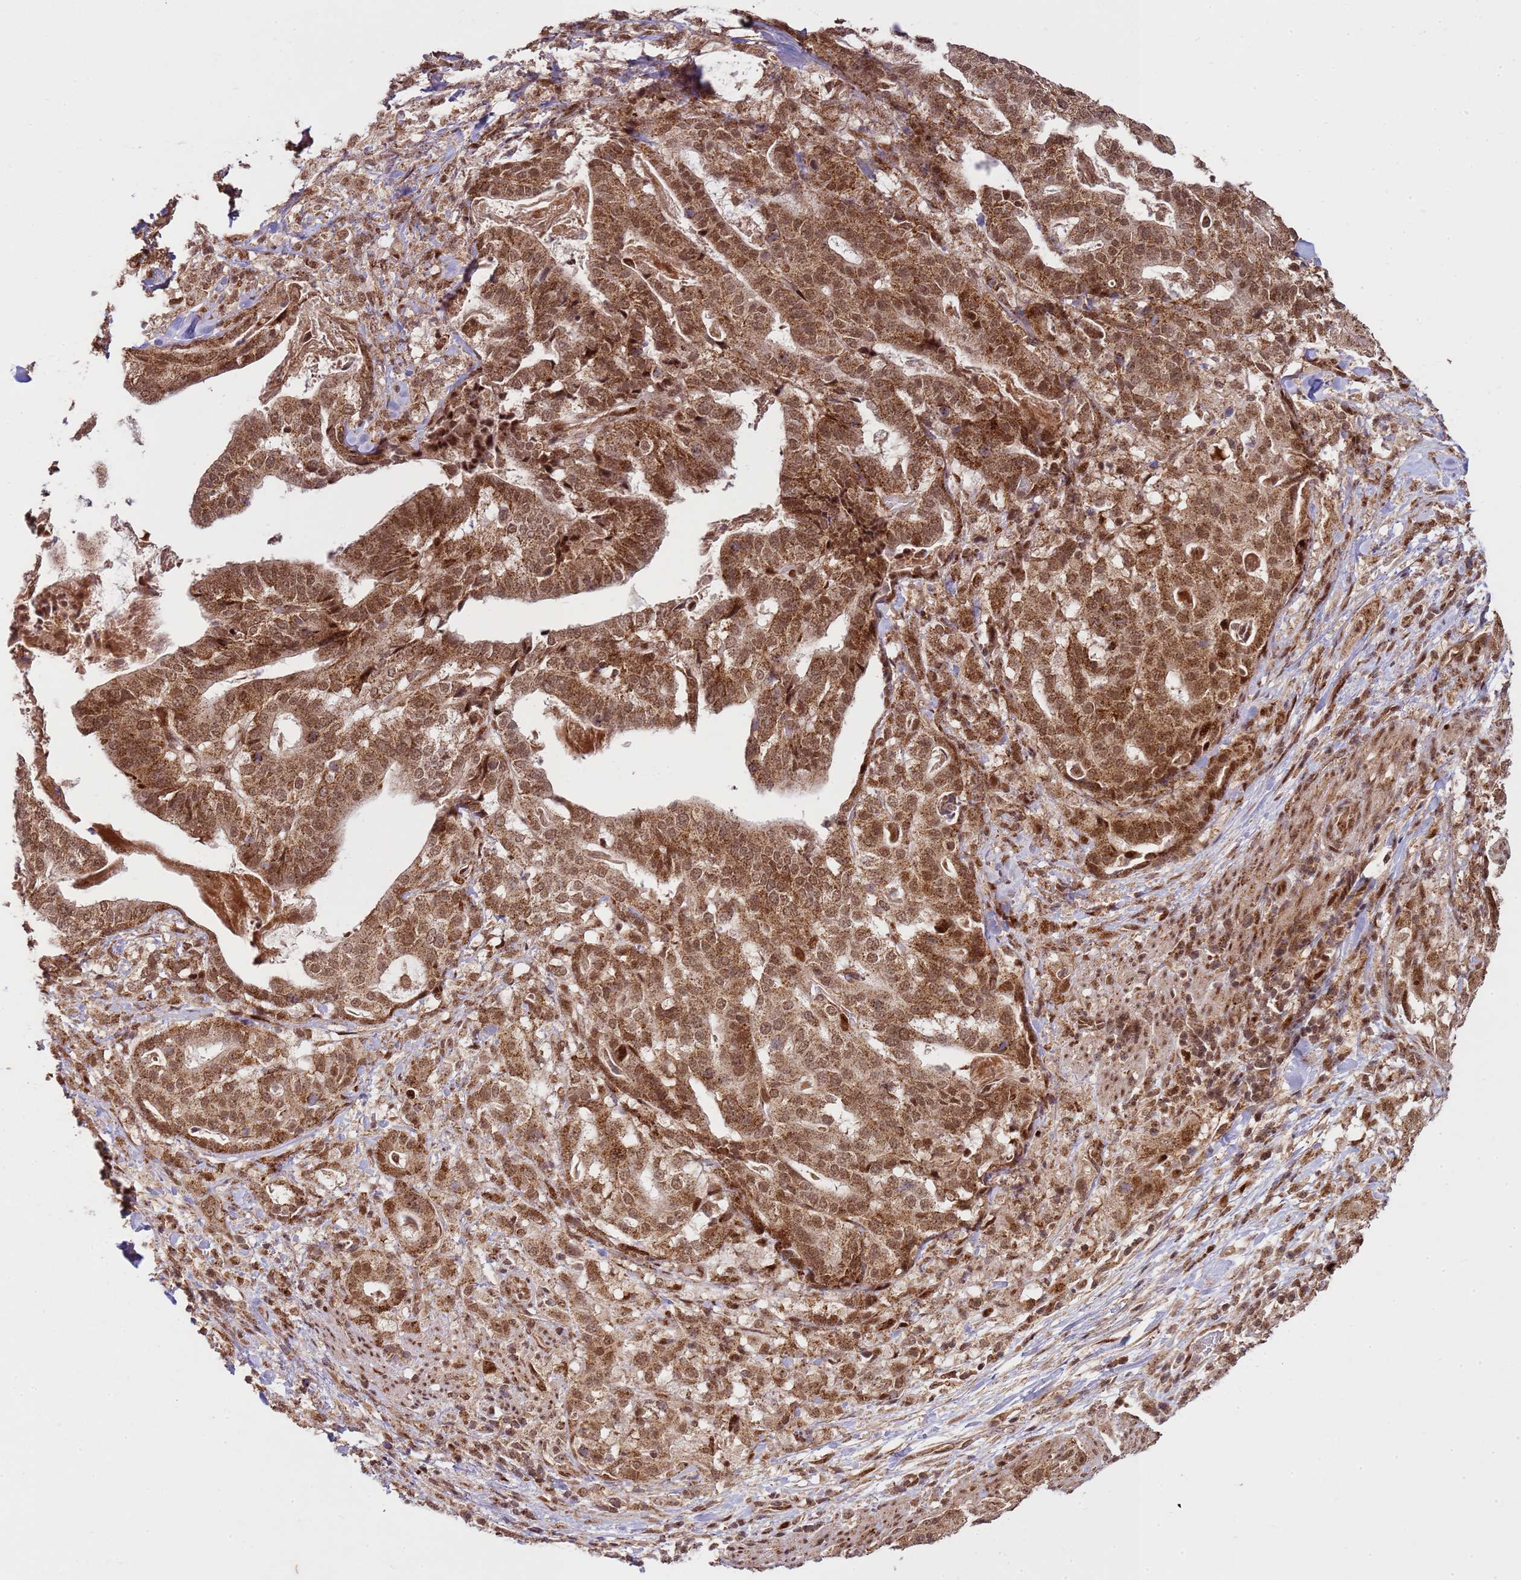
{"staining": {"intensity": "moderate", "quantity": ">75%", "location": "cytoplasmic/membranous,nuclear"}, "tissue": "stomach cancer", "cell_type": "Tumor cells", "image_type": "cancer", "snomed": [{"axis": "morphology", "description": "Adenocarcinoma, NOS"}, {"axis": "topography", "description": "Stomach"}], "caption": "This is an image of immunohistochemistry (IHC) staining of adenocarcinoma (stomach), which shows moderate positivity in the cytoplasmic/membranous and nuclear of tumor cells.", "gene": "PEX14", "patient": {"sex": "male", "age": 48}}